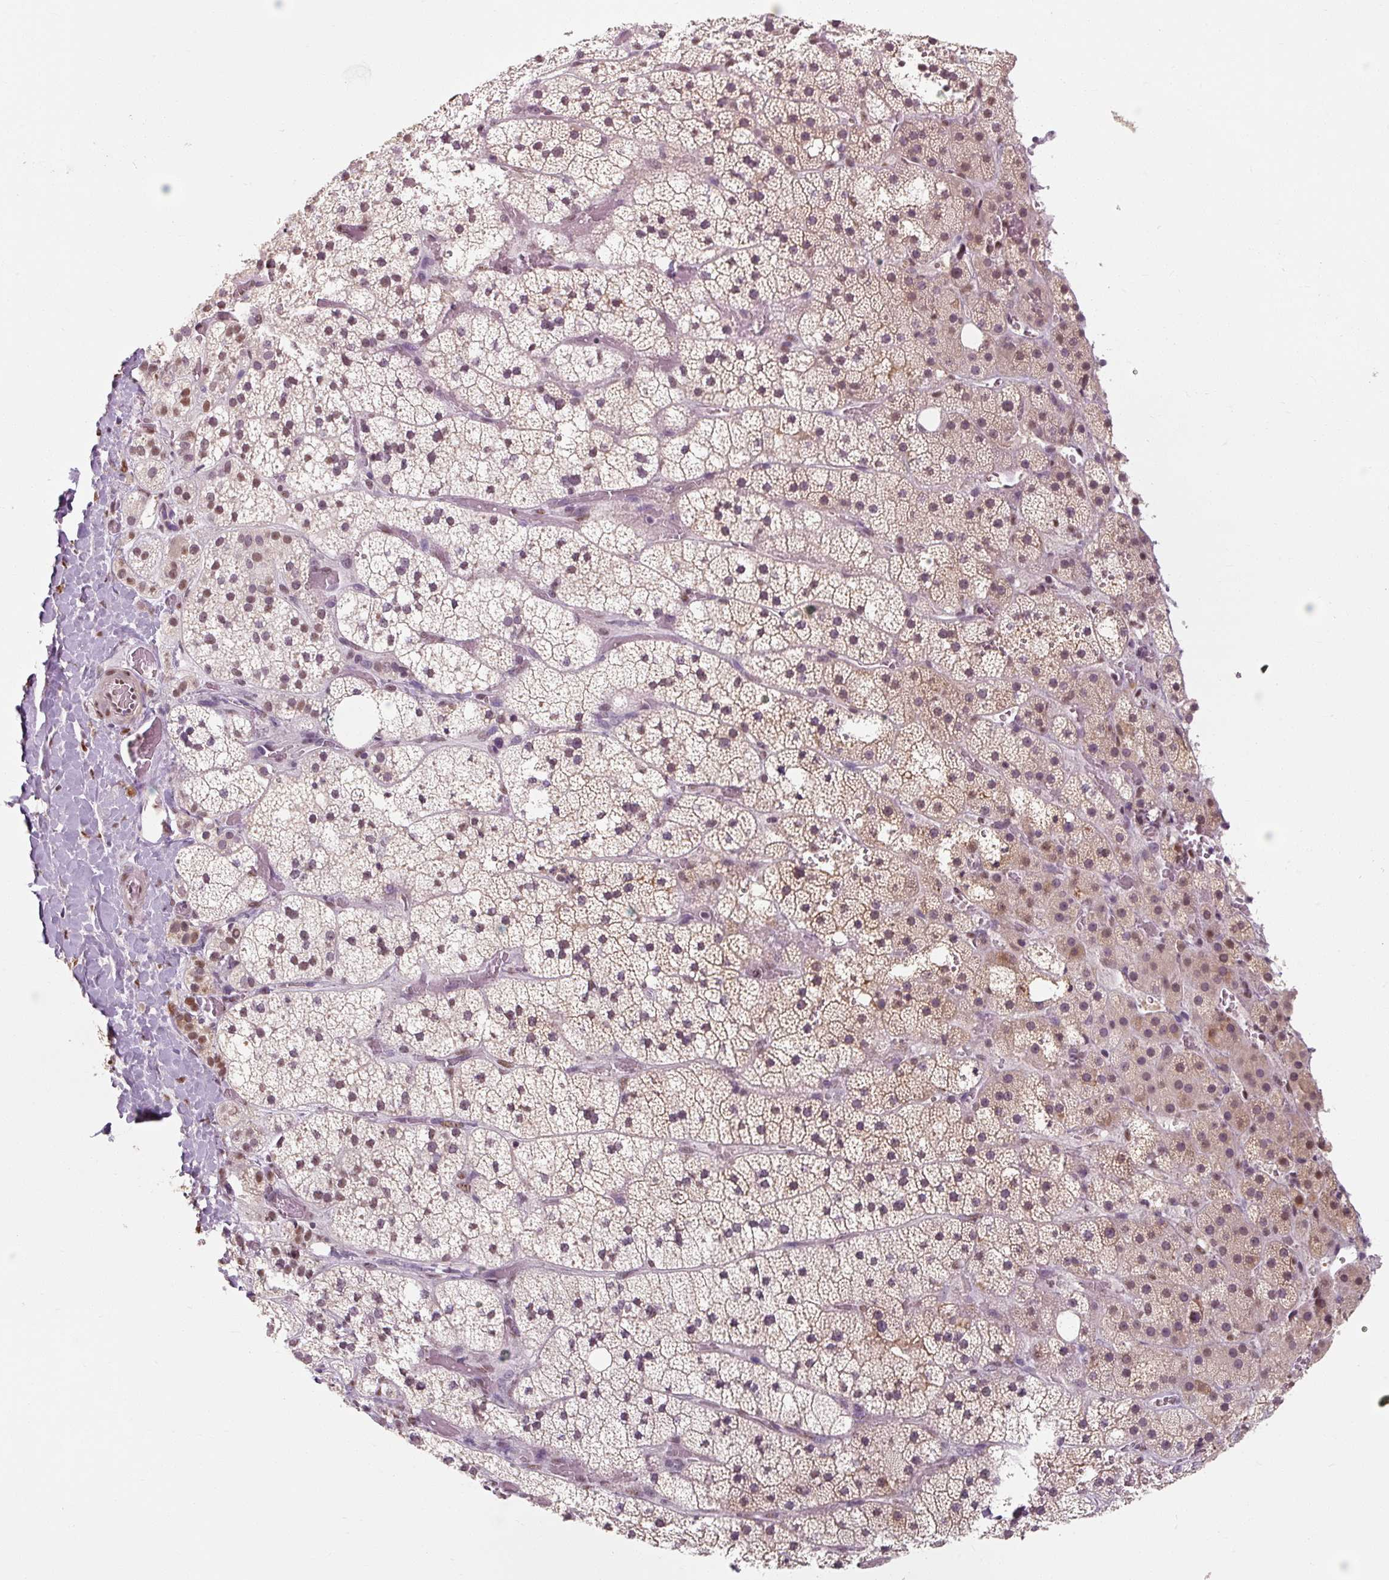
{"staining": {"intensity": "moderate", "quantity": "25%-75%", "location": "cytoplasmic/membranous,nuclear"}, "tissue": "adrenal gland", "cell_type": "Glandular cells", "image_type": "normal", "snomed": [{"axis": "morphology", "description": "Normal tissue, NOS"}, {"axis": "topography", "description": "Adrenal gland"}], "caption": "This histopathology image reveals immunohistochemistry staining of unremarkable human adrenal gland, with medium moderate cytoplasmic/membranous,nuclear staining in about 25%-75% of glandular cells.", "gene": "ENSG00000291316", "patient": {"sex": "male", "age": 53}}